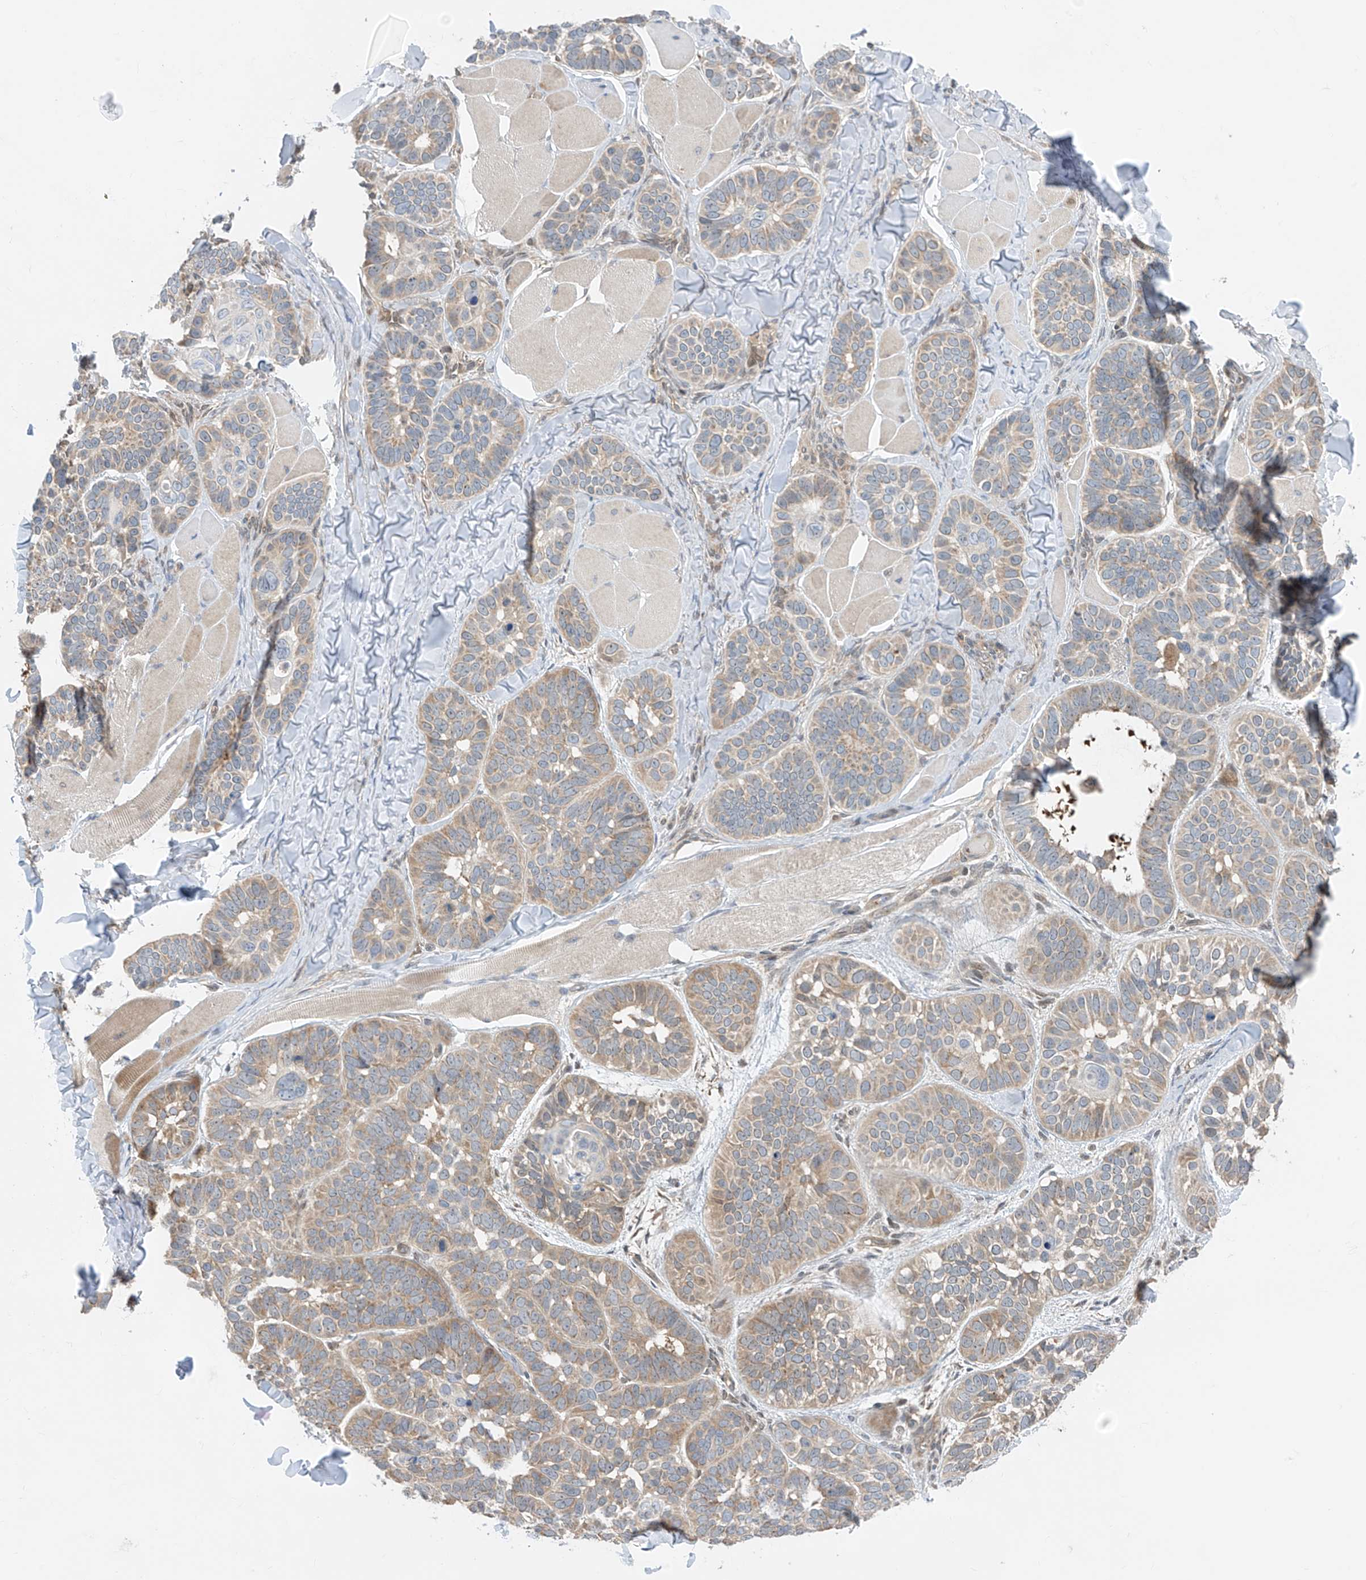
{"staining": {"intensity": "weak", "quantity": ">75%", "location": "cytoplasmic/membranous"}, "tissue": "skin cancer", "cell_type": "Tumor cells", "image_type": "cancer", "snomed": [{"axis": "morphology", "description": "Basal cell carcinoma"}, {"axis": "topography", "description": "Skin"}], "caption": "Tumor cells display low levels of weak cytoplasmic/membranous expression in about >75% of cells in basal cell carcinoma (skin). Immunohistochemistry (ihc) stains the protein in brown and the nuclei are stained blue.", "gene": "TTC38", "patient": {"sex": "male", "age": 62}}